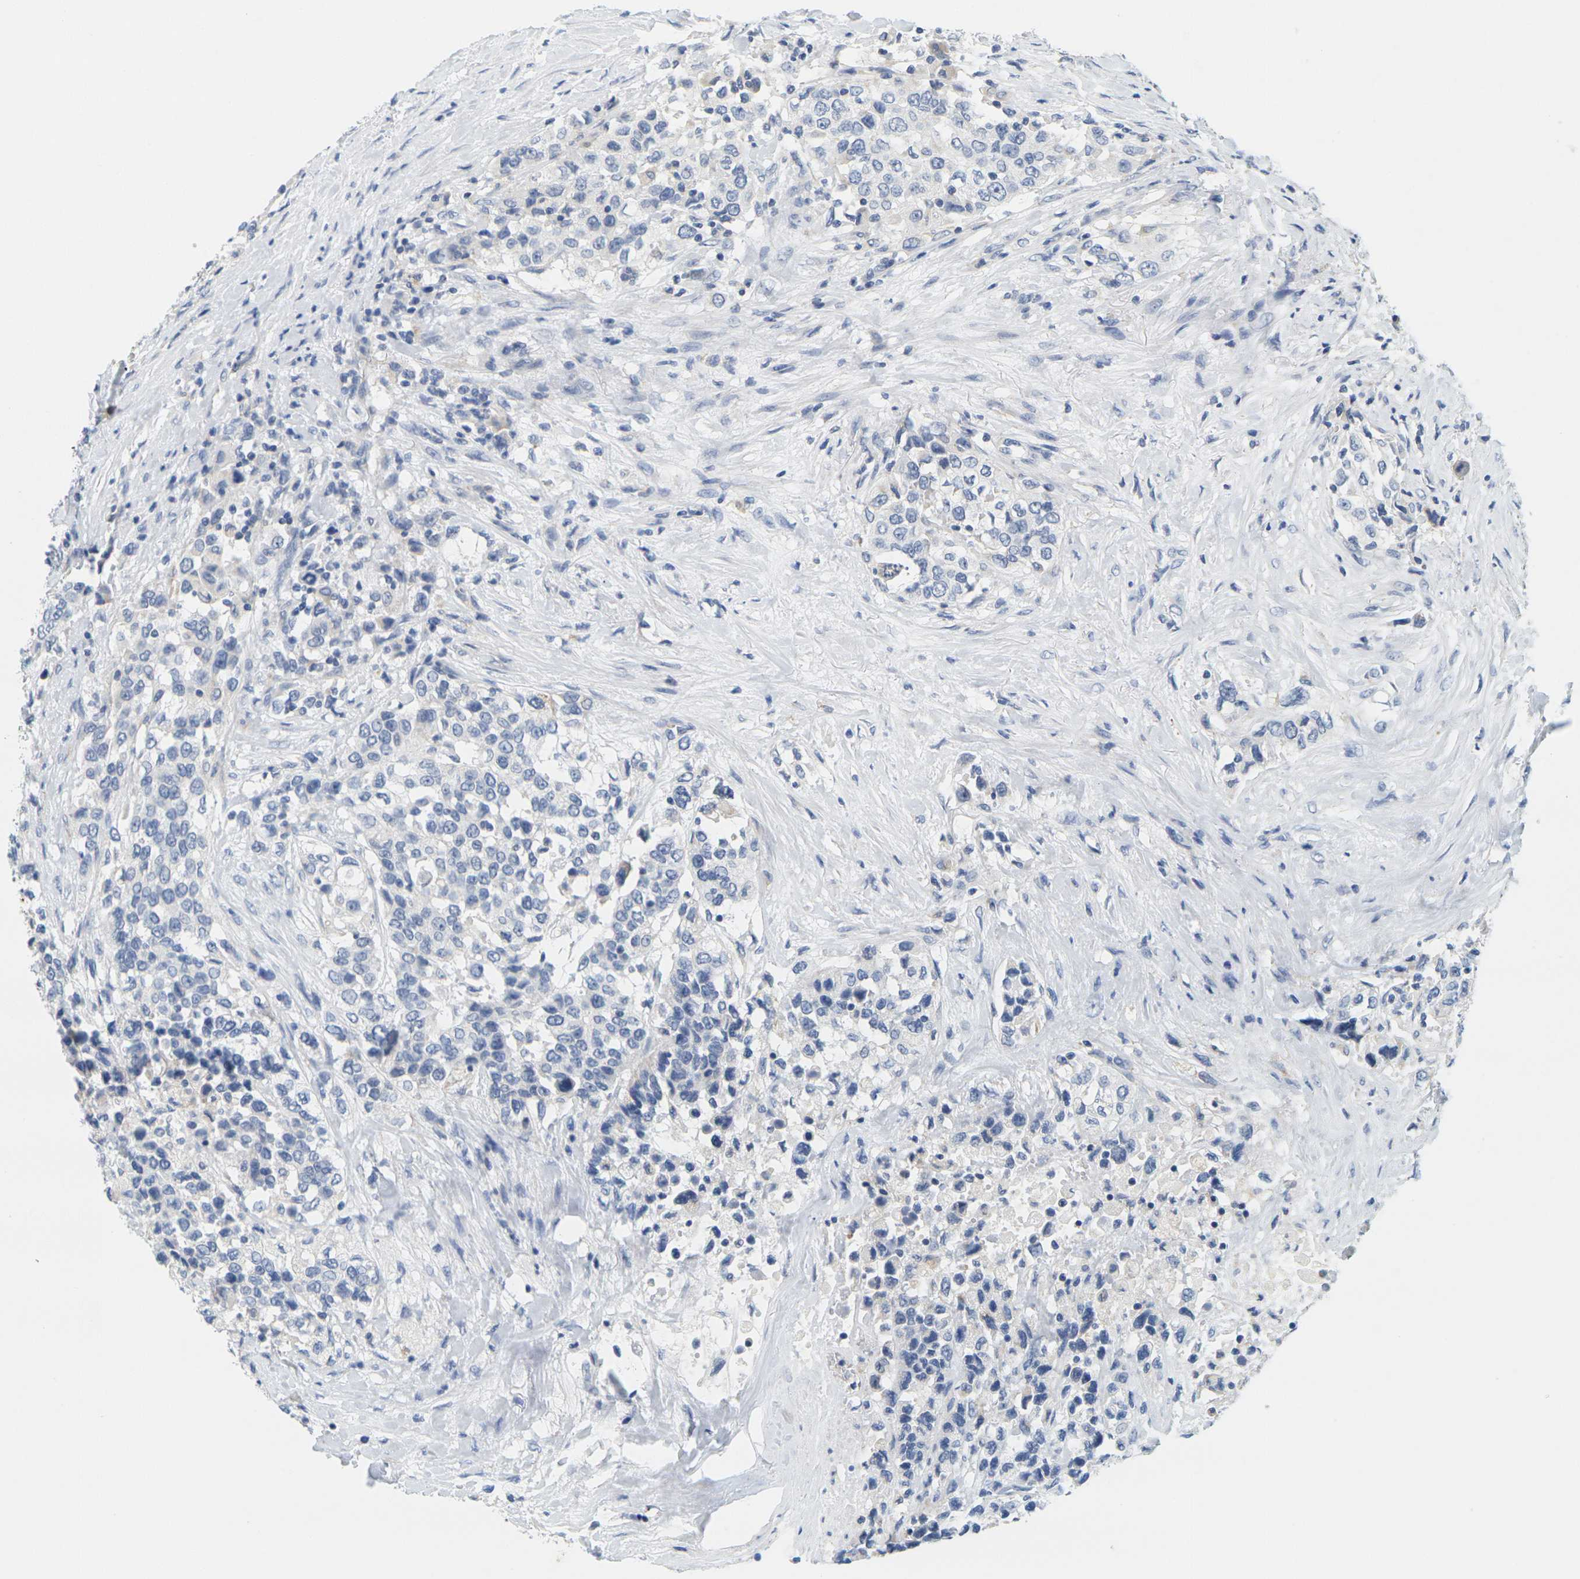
{"staining": {"intensity": "negative", "quantity": "none", "location": "none"}, "tissue": "urothelial cancer", "cell_type": "Tumor cells", "image_type": "cancer", "snomed": [{"axis": "morphology", "description": "Urothelial carcinoma, High grade"}, {"axis": "topography", "description": "Urinary bladder"}], "caption": "Tumor cells are negative for brown protein staining in urothelial cancer.", "gene": "KLK5", "patient": {"sex": "female", "age": 80}}